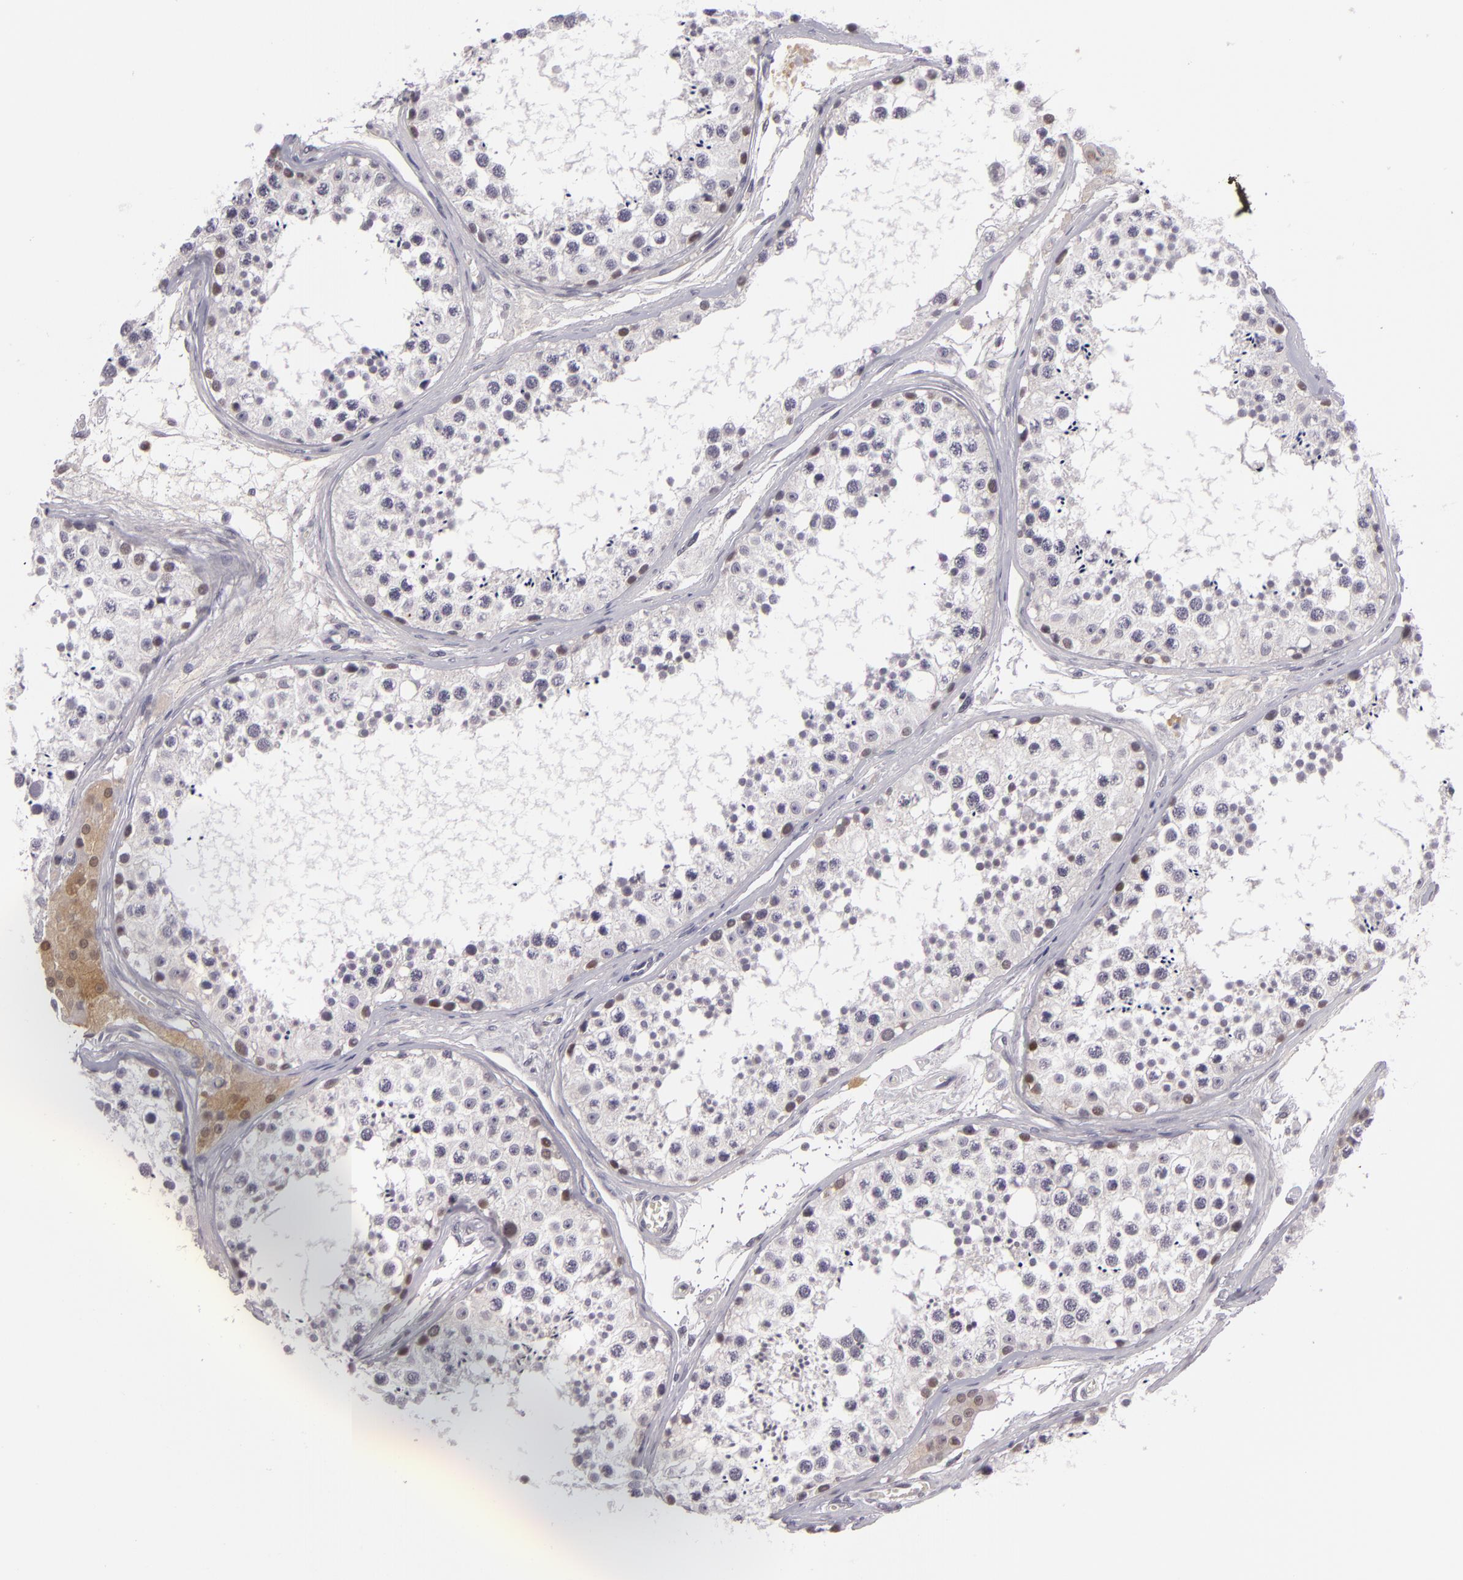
{"staining": {"intensity": "negative", "quantity": "none", "location": "none"}, "tissue": "testis", "cell_type": "Cells in seminiferous ducts", "image_type": "normal", "snomed": [{"axis": "morphology", "description": "Normal tissue, NOS"}, {"axis": "topography", "description": "Testis"}], "caption": "The immunohistochemistry (IHC) histopathology image has no significant expression in cells in seminiferous ducts of testis. Nuclei are stained in blue.", "gene": "CTNNB1", "patient": {"sex": "male", "age": 57}}